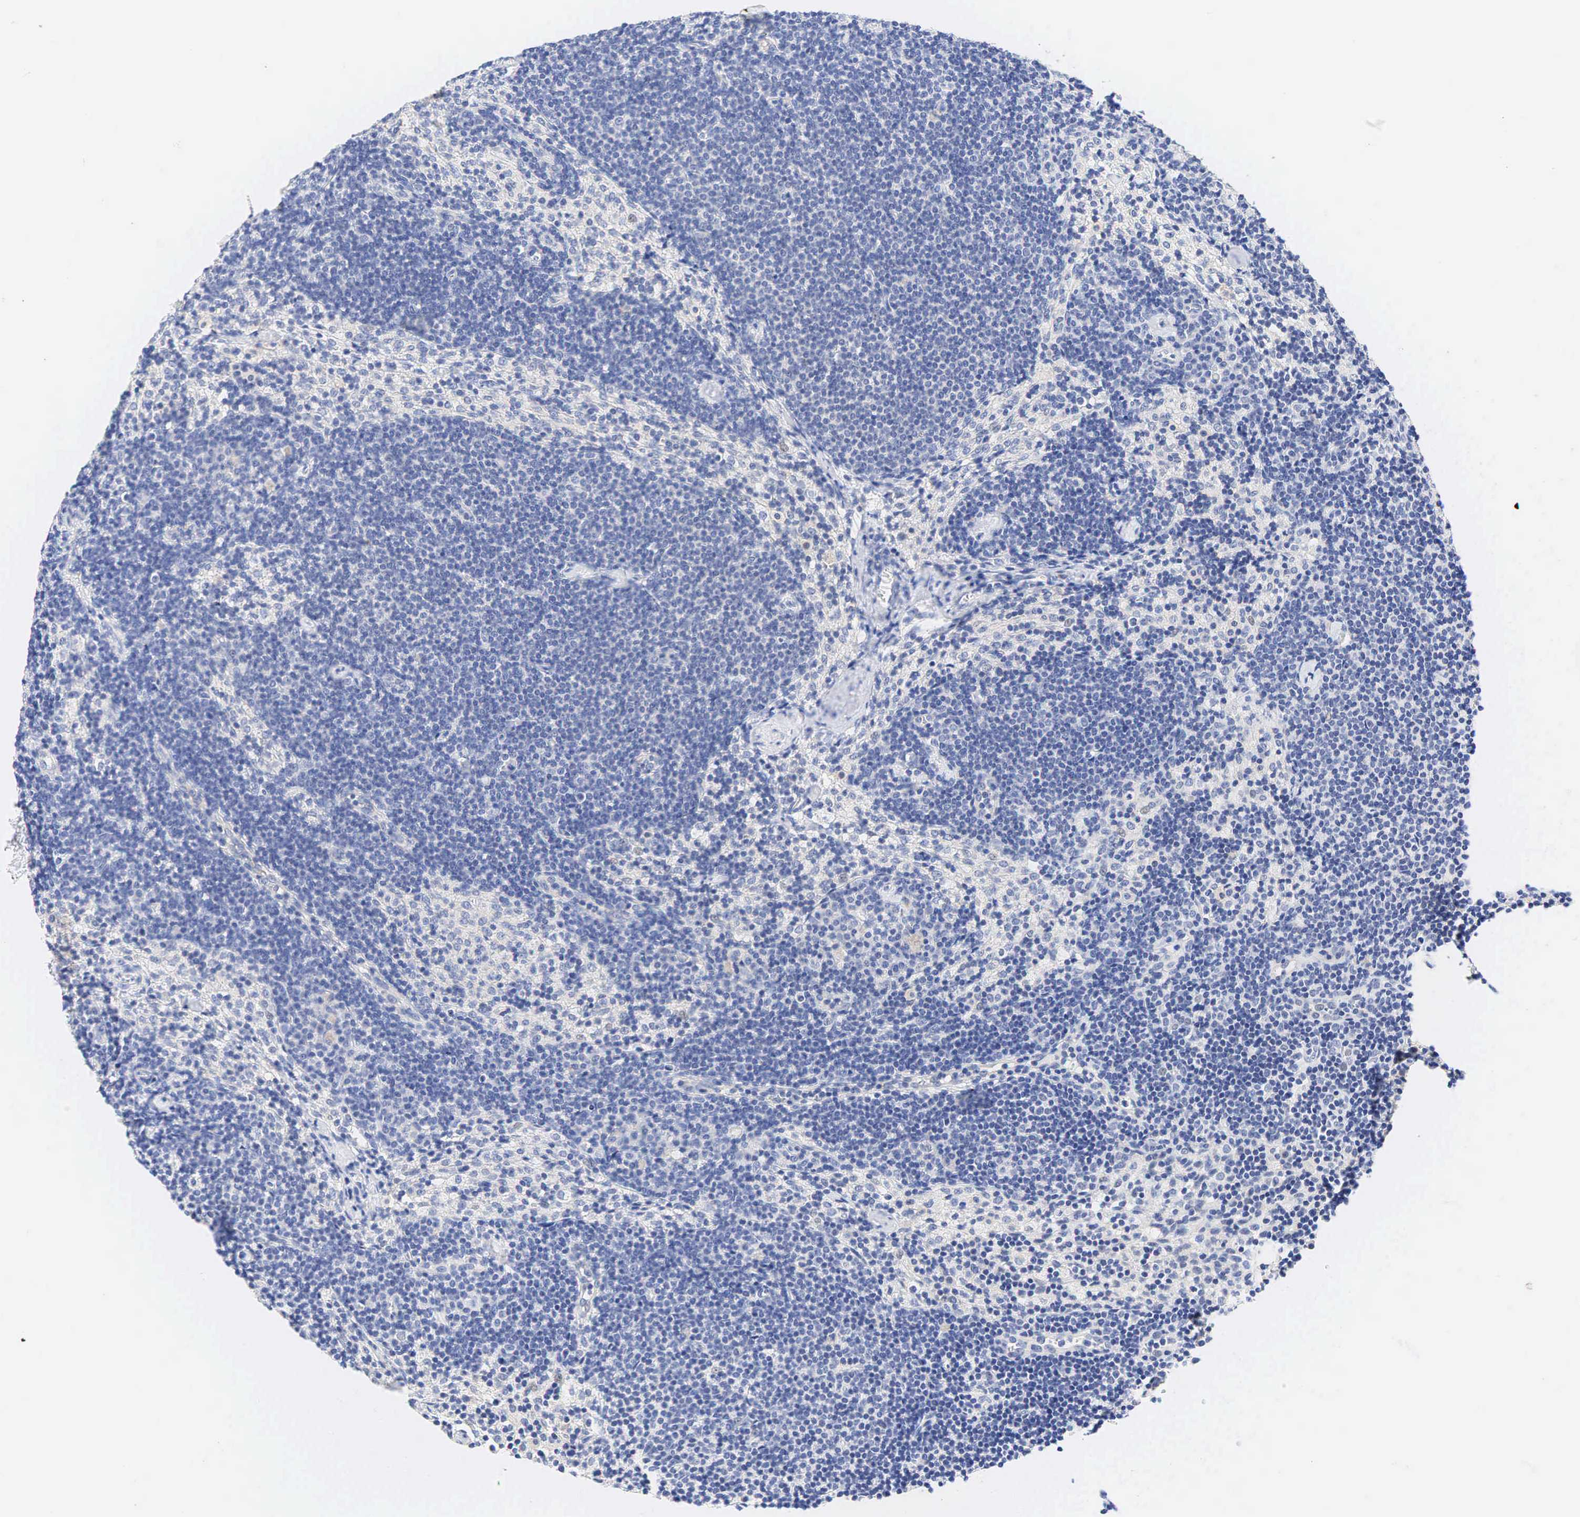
{"staining": {"intensity": "negative", "quantity": "none", "location": "none"}, "tissue": "lymph node", "cell_type": "Germinal center cells", "image_type": "normal", "snomed": [{"axis": "morphology", "description": "Normal tissue, NOS"}, {"axis": "topography", "description": "Lymph node"}], "caption": "Immunohistochemistry (IHC) histopathology image of benign lymph node stained for a protein (brown), which demonstrates no staining in germinal center cells. (Stains: DAB (3,3'-diaminobenzidine) IHC with hematoxylin counter stain, Microscopy: brightfield microscopy at high magnification).", "gene": "AR", "patient": {"sex": "female", "age": 35}}